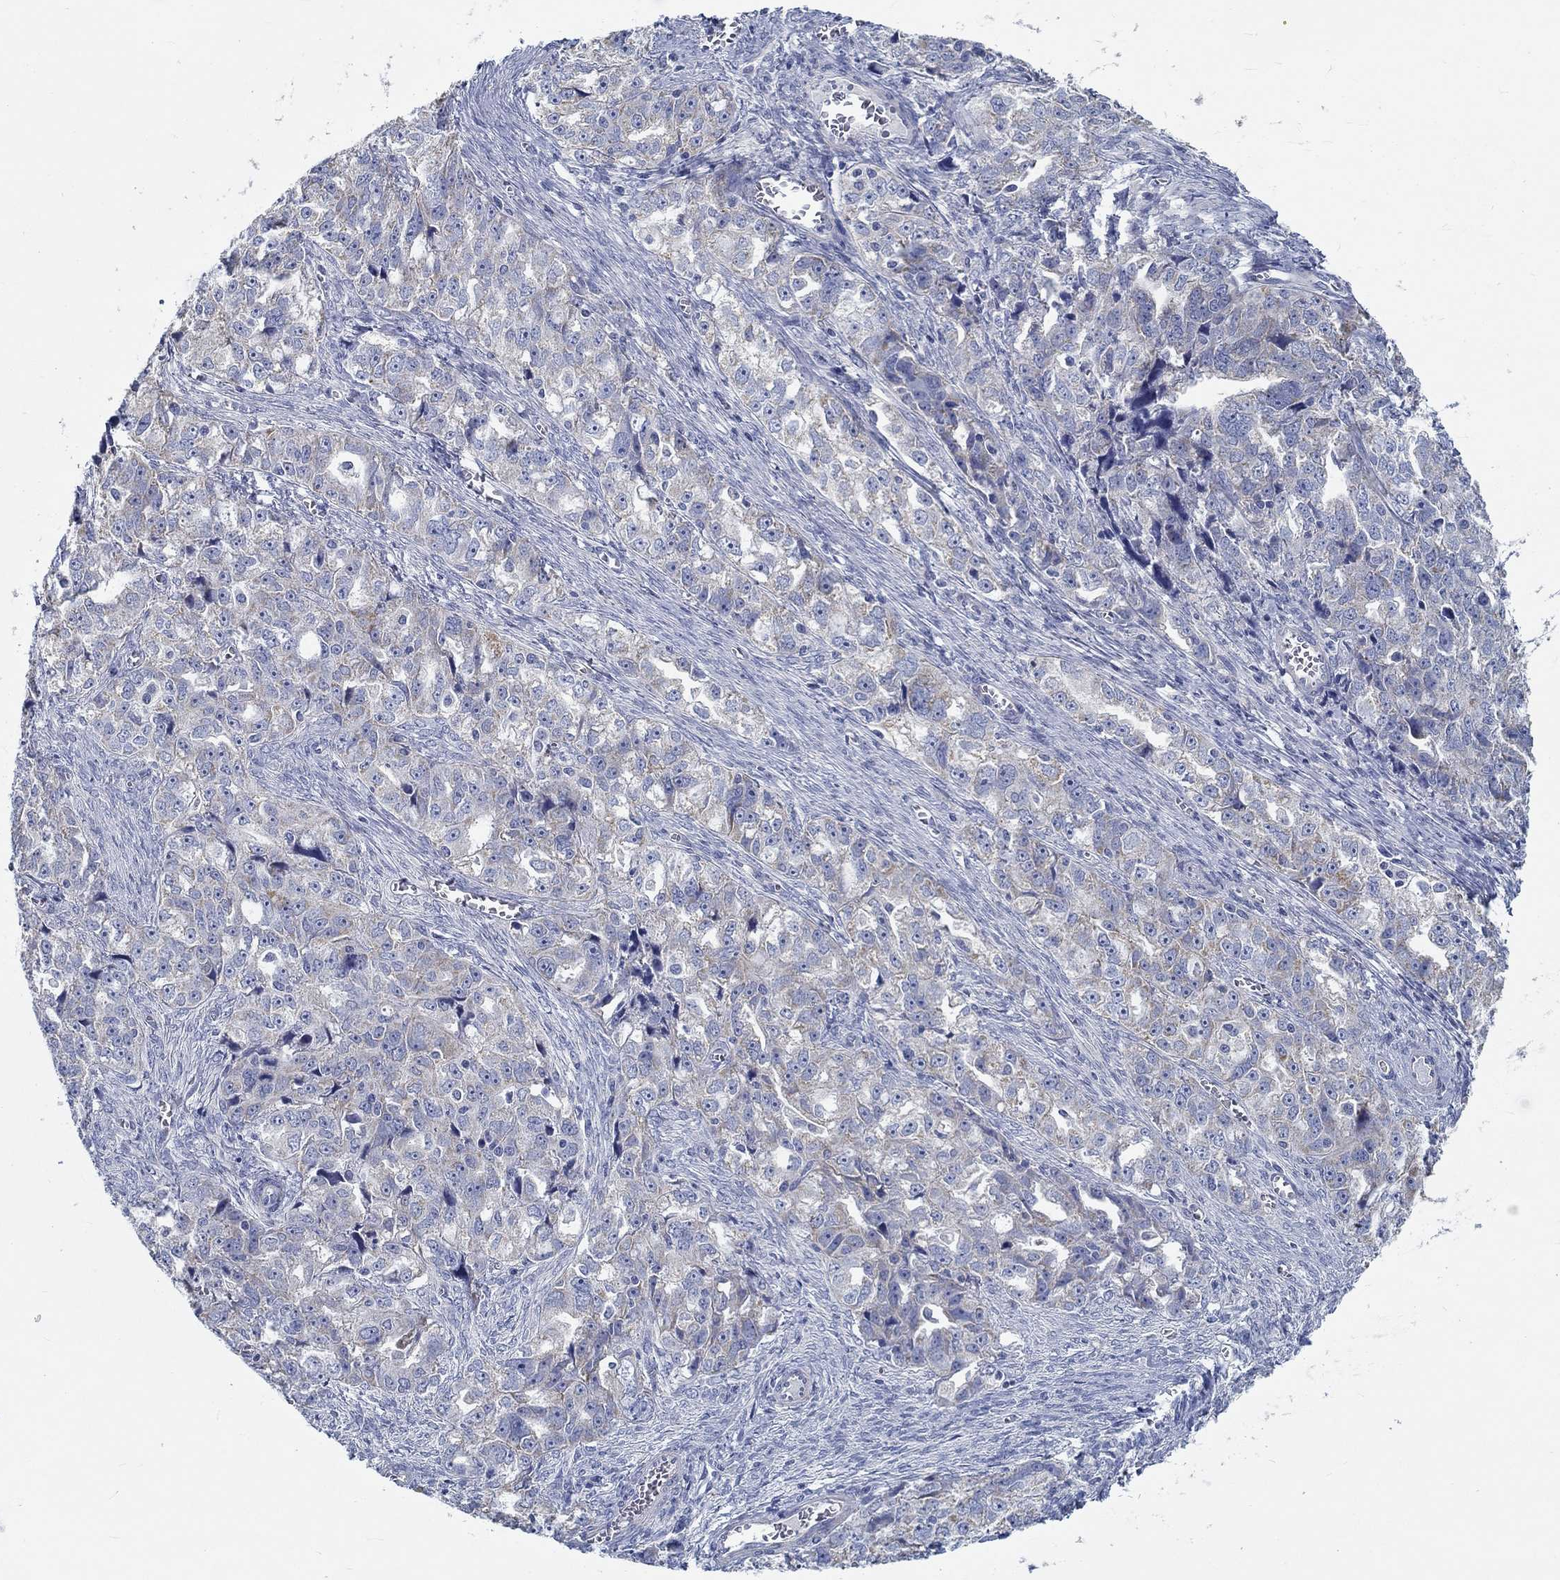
{"staining": {"intensity": "weak", "quantity": "<25%", "location": "cytoplasmic/membranous"}, "tissue": "ovarian cancer", "cell_type": "Tumor cells", "image_type": "cancer", "snomed": [{"axis": "morphology", "description": "Cystadenocarcinoma, serous, NOS"}, {"axis": "topography", "description": "Ovary"}], "caption": "Immunohistochemistry (IHC) photomicrograph of neoplastic tissue: ovarian serous cystadenocarcinoma stained with DAB (3,3'-diaminobenzidine) reveals no significant protein positivity in tumor cells.", "gene": "MYBPC1", "patient": {"sex": "female", "age": 51}}